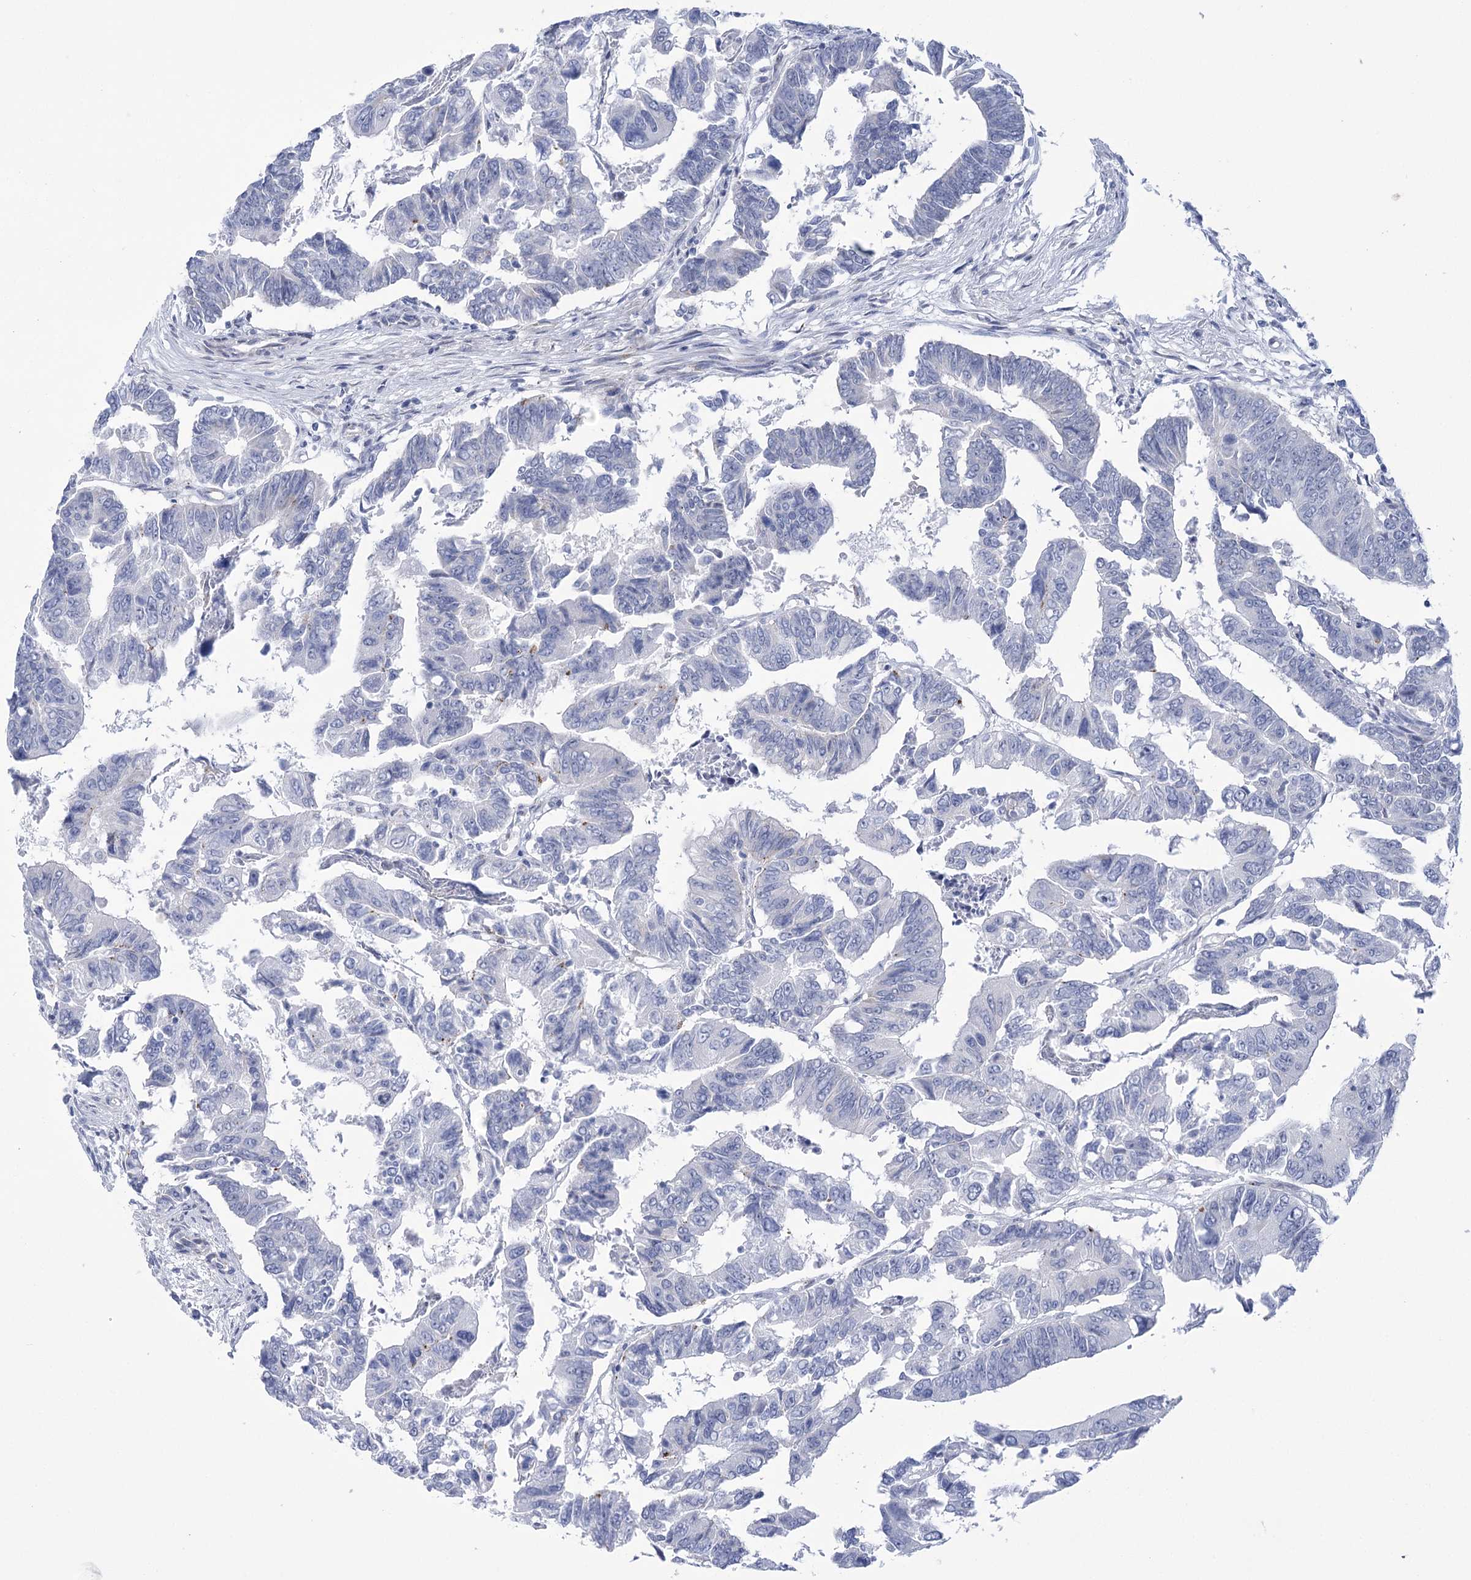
{"staining": {"intensity": "negative", "quantity": "none", "location": "none"}, "tissue": "colorectal cancer", "cell_type": "Tumor cells", "image_type": "cancer", "snomed": [{"axis": "morphology", "description": "Adenocarcinoma, NOS"}, {"axis": "topography", "description": "Rectum"}], "caption": "Tumor cells show no significant protein staining in colorectal adenocarcinoma.", "gene": "HORMAD1", "patient": {"sex": "female", "age": 65}}